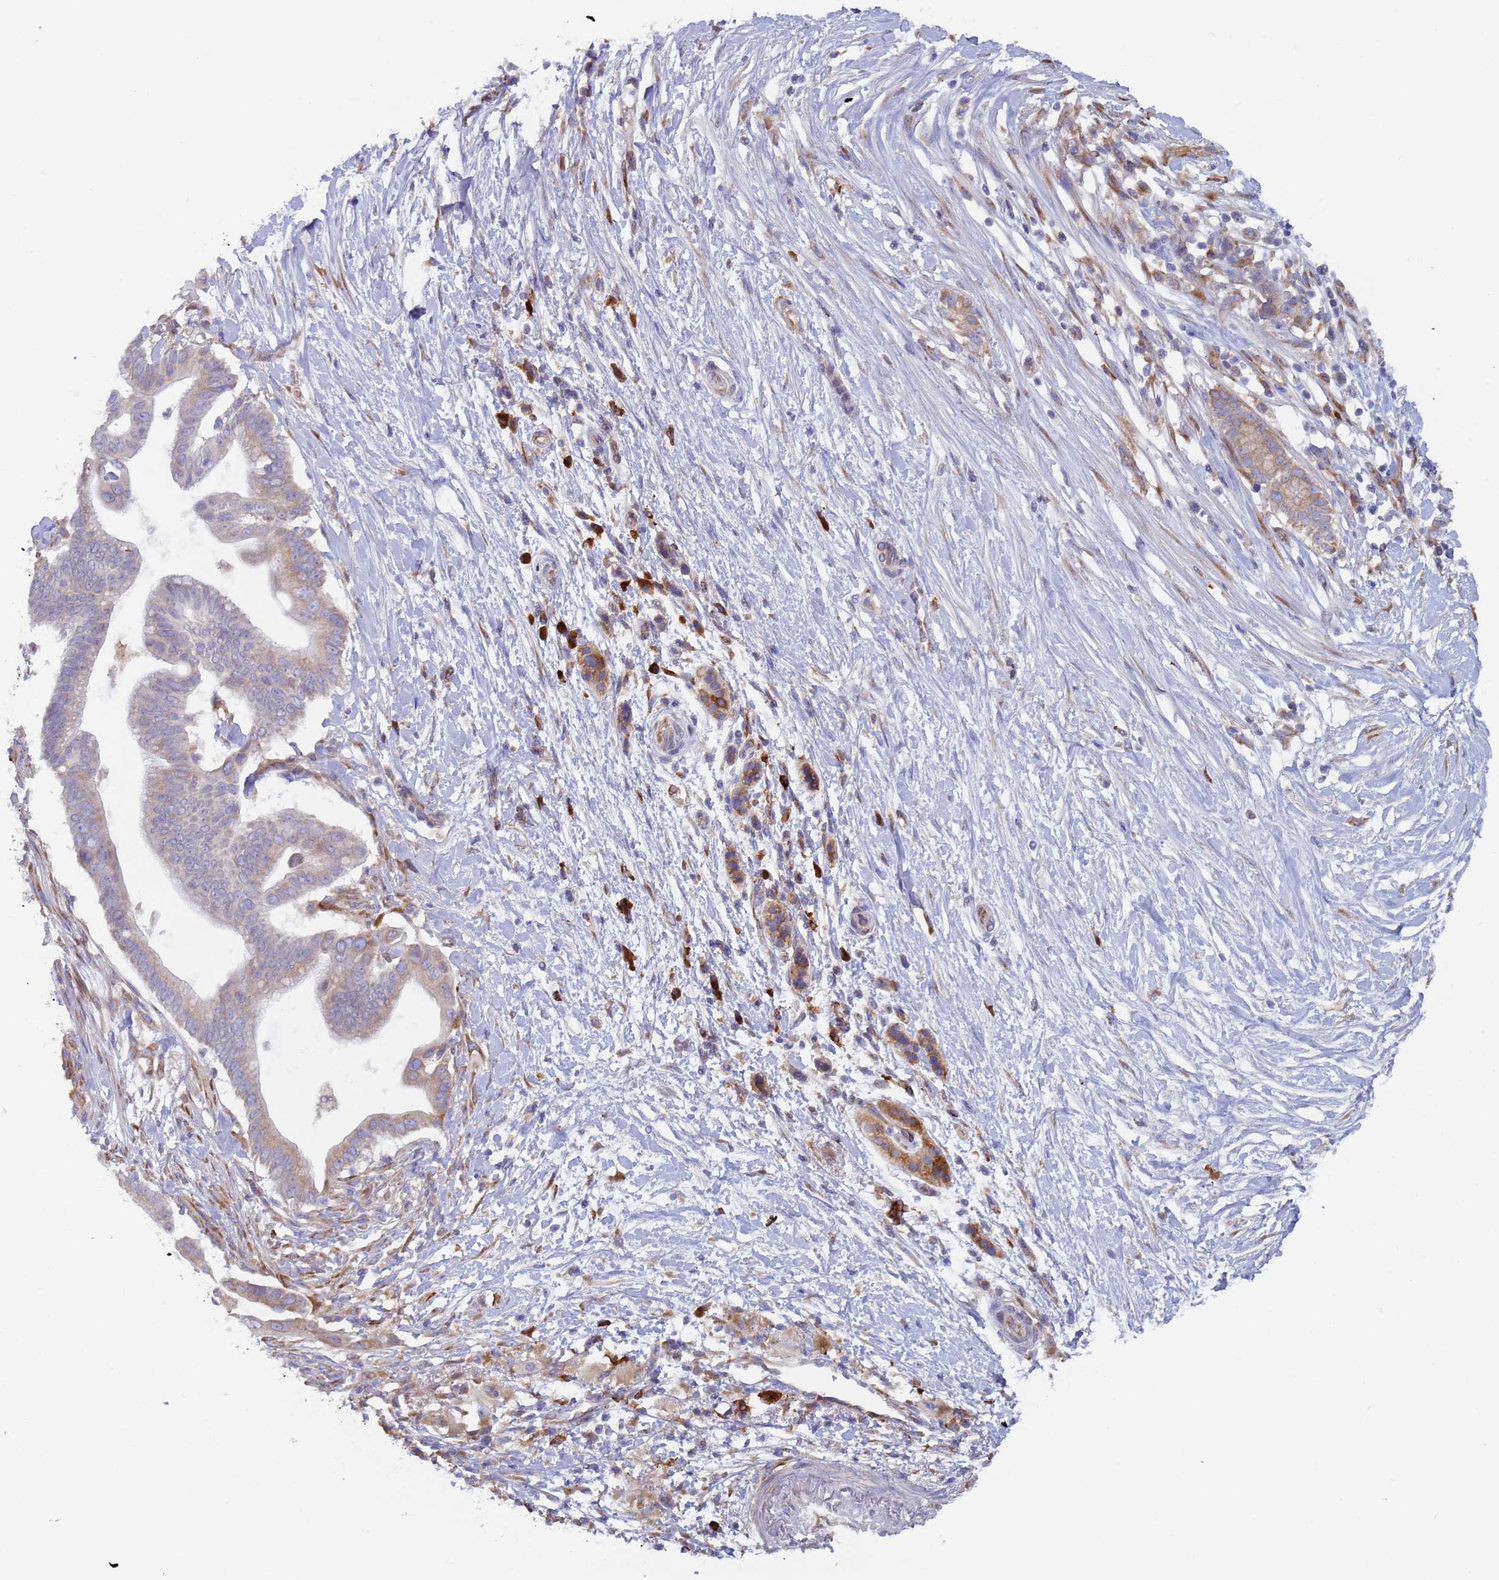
{"staining": {"intensity": "weak", "quantity": "<25%", "location": "cytoplasmic/membranous"}, "tissue": "pancreatic cancer", "cell_type": "Tumor cells", "image_type": "cancer", "snomed": [{"axis": "morphology", "description": "Adenocarcinoma, NOS"}, {"axis": "topography", "description": "Pancreas"}], "caption": "Adenocarcinoma (pancreatic) was stained to show a protein in brown. There is no significant positivity in tumor cells. The staining was performed using DAB to visualize the protein expression in brown, while the nuclei were stained in blue with hematoxylin (Magnification: 20x).", "gene": "ZNF844", "patient": {"sex": "male", "age": 68}}